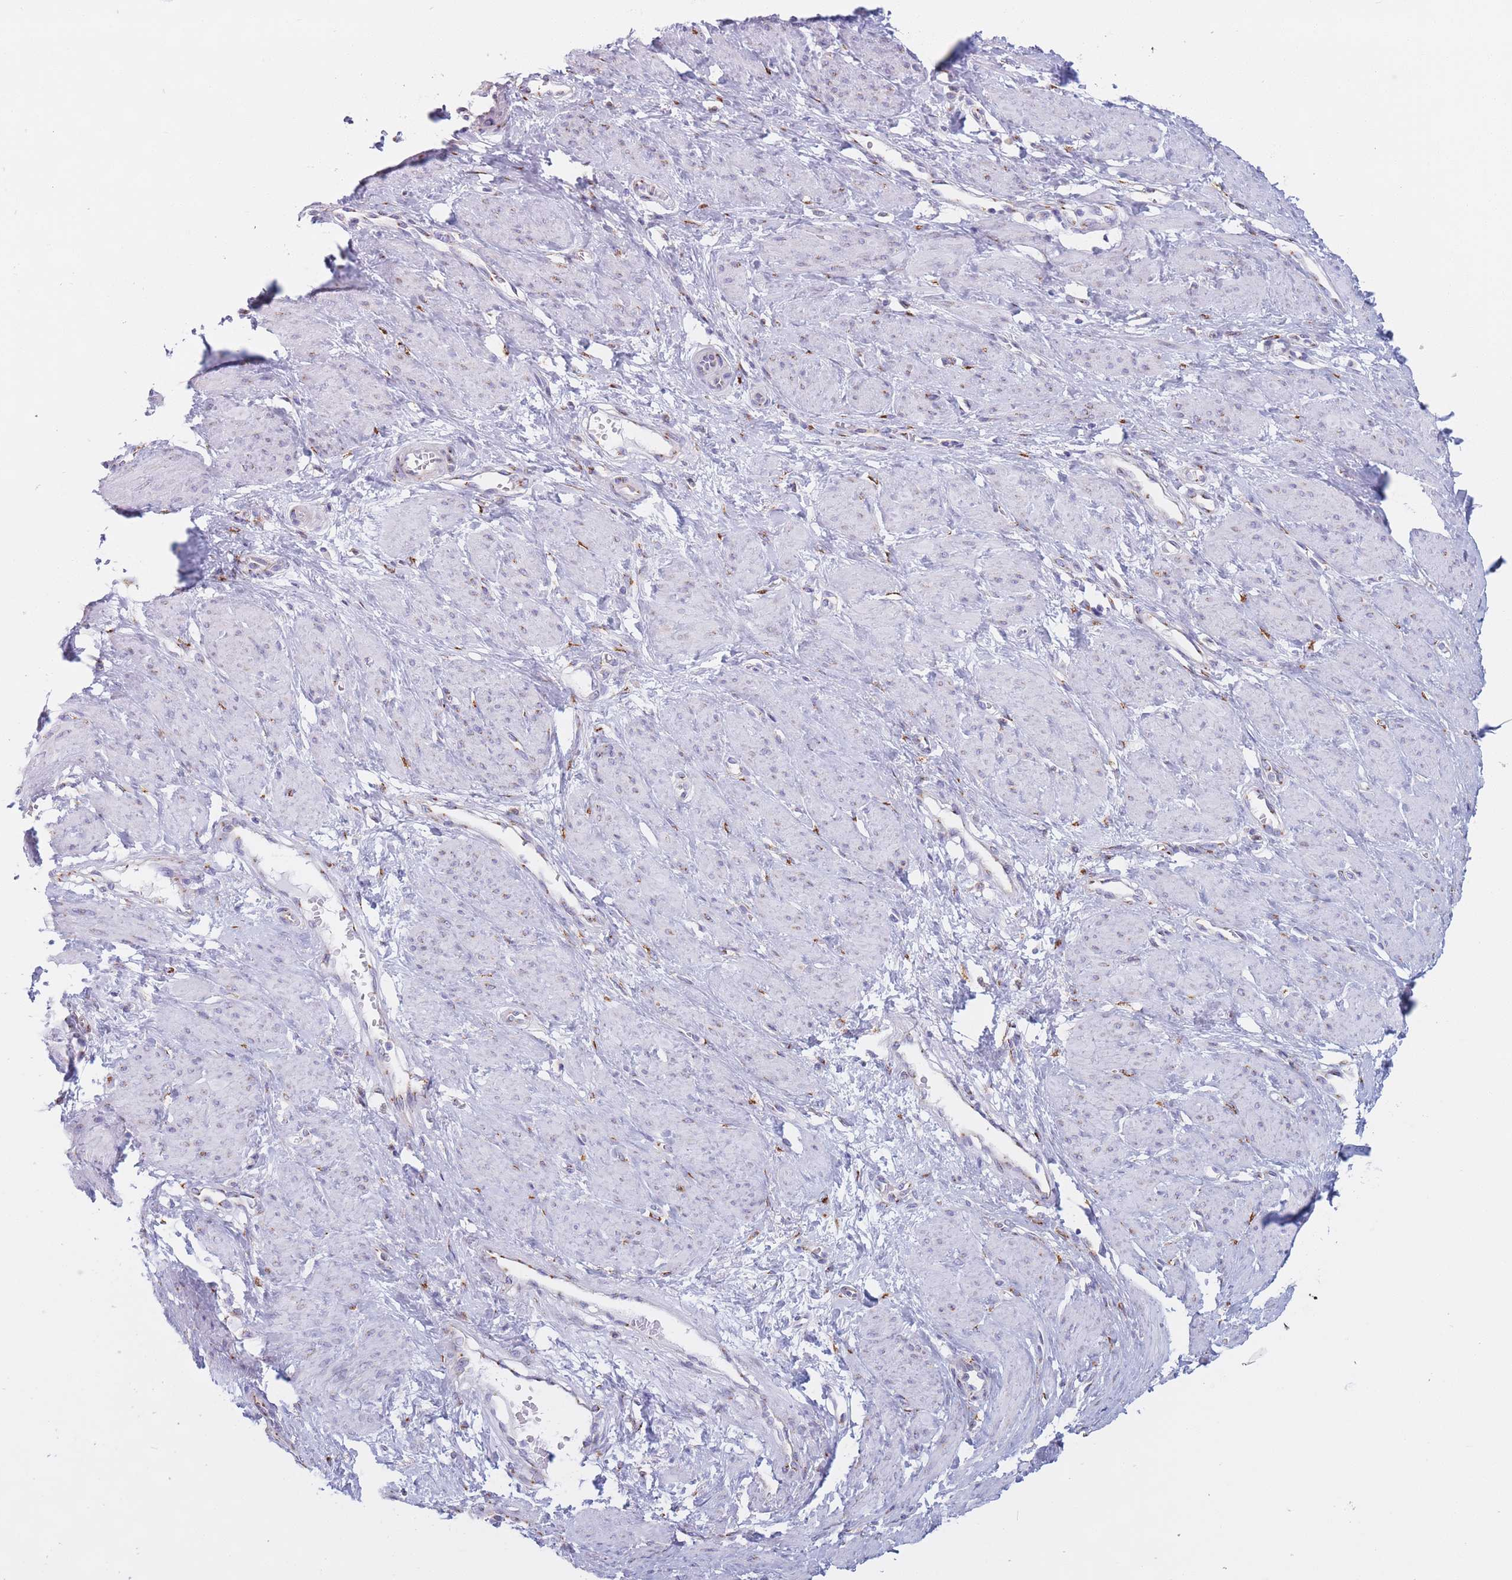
{"staining": {"intensity": "negative", "quantity": "none", "location": "none"}, "tissue": "smooth muscle", "cell_type": "Smooth muscle cells", "image_type": "normal", "snomed": [{"axis": "morphology", "description": "Normal tissue, NOS"}, {"axis": "topography", "description": "Smooth muscle"}, {"axis": "topography", "description": "Uterus"}], "caption": "IHC of benign human smooth muscle reveals no staining in smooth muscle cells.", "gene": "MRPL30", "patient": {"sex": "female", "age": 39}}